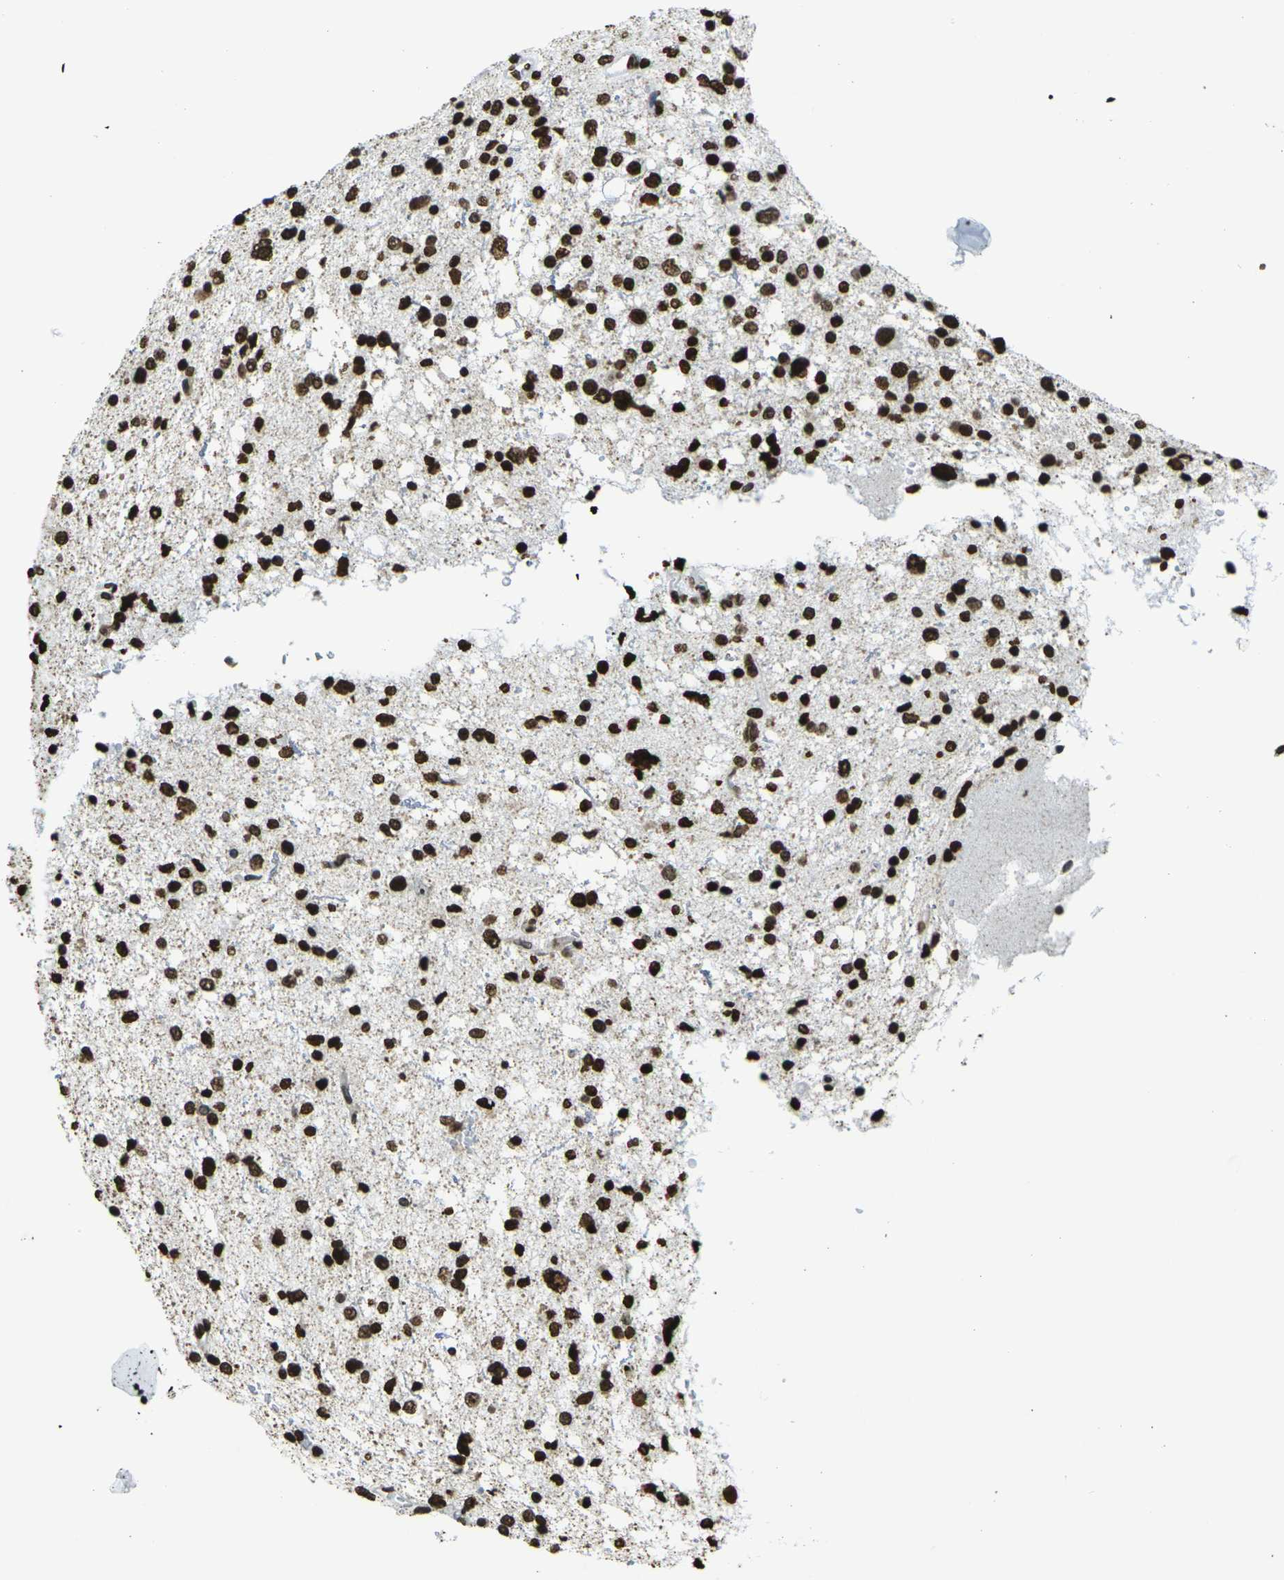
{"staining": {"intensity": "strong", "quantity": ">75%", "location": "nuclear"}, "tissue": "glioma", "cell_type": "Tumor cells", "image_type": "cancer", "snomed": [{"axis": "morphology", "description": "Glioma, malignant, Low grade"}, {"axis": "topography", "description": "Brain"}], "caption": "Low-grade glioma (malignant) stained with DAB (3,3'-diaminobenzidine) immunohistochemistry (IHC) displays high levels of strong nuclear staining in about >75% of tumor cells.", "gene": "H1-2", "patient": {"sex": "female", "age": 37}}